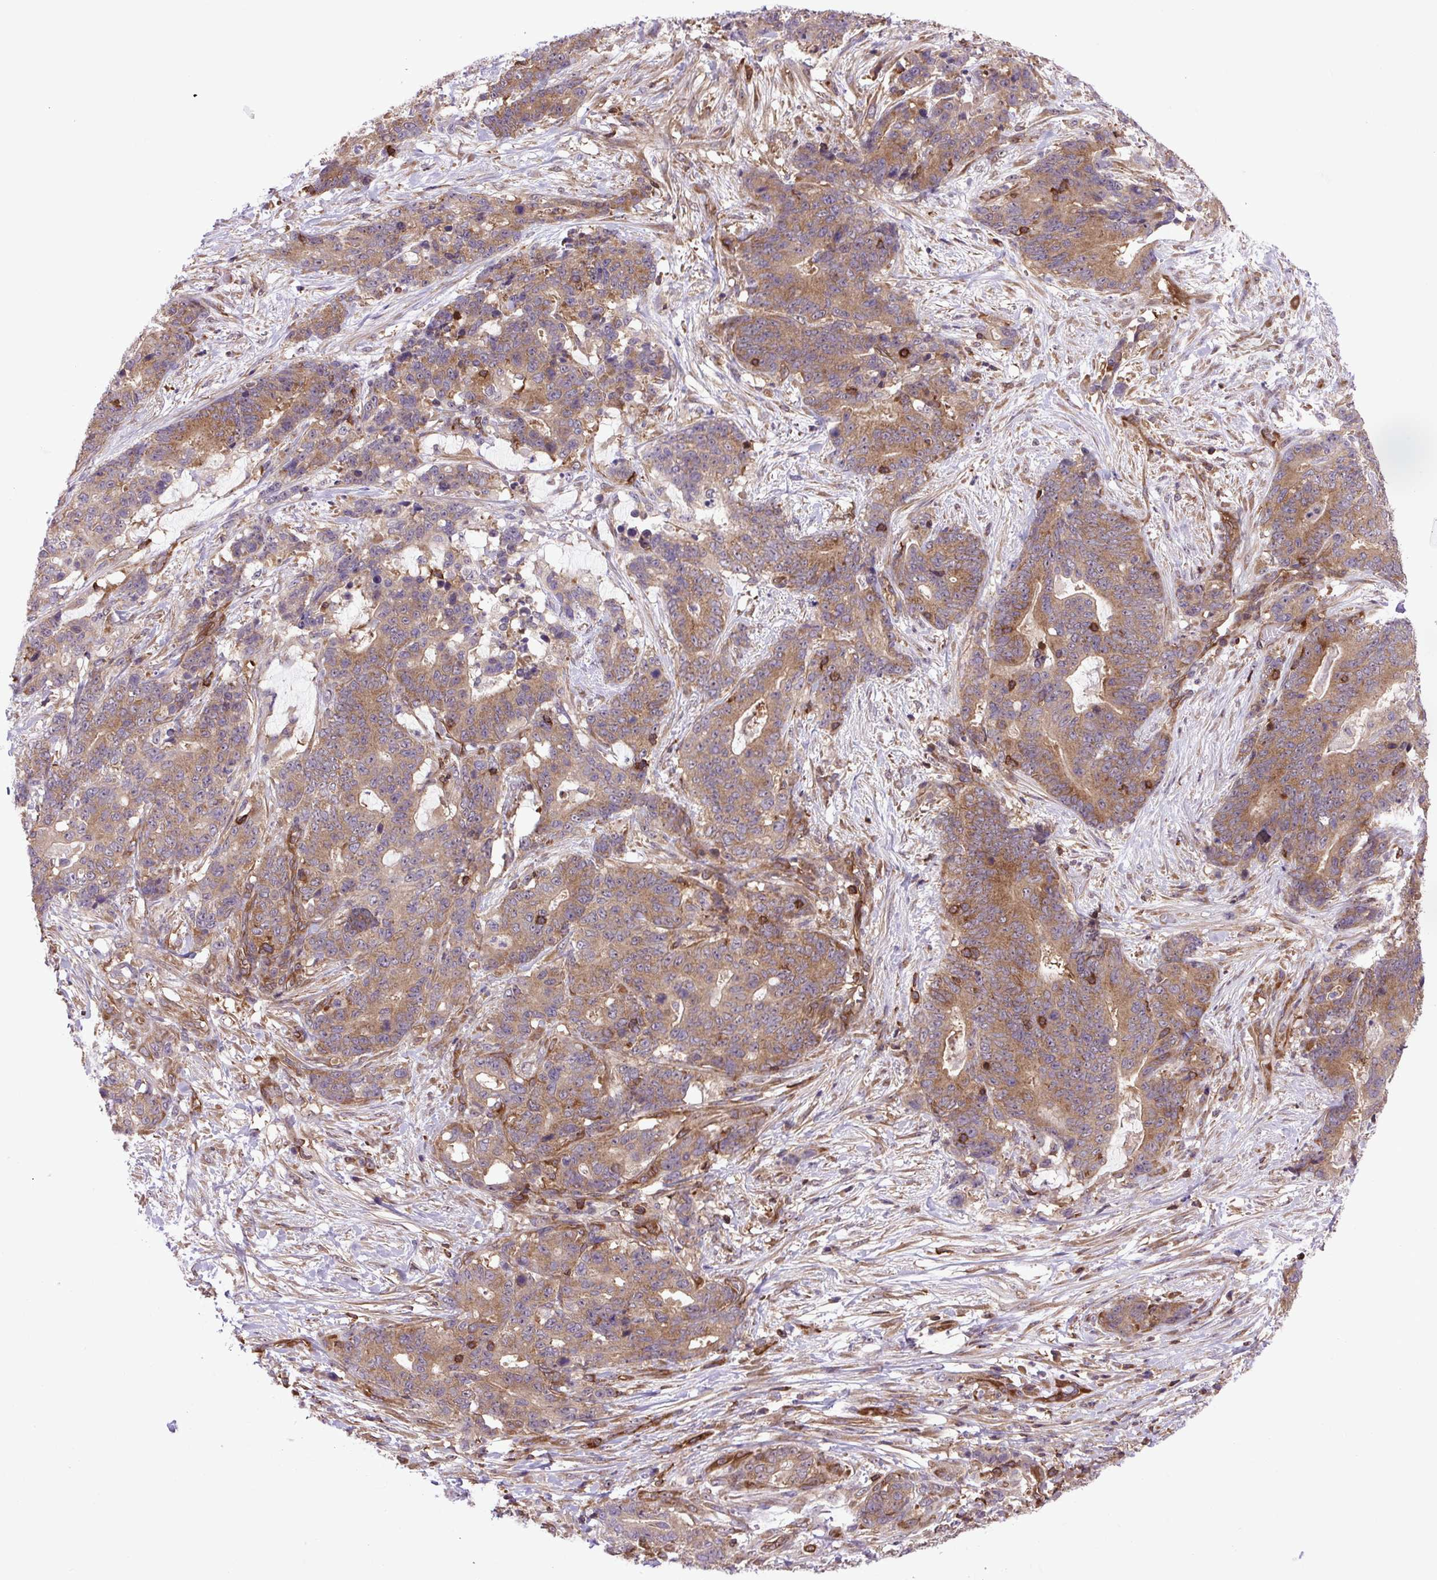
{"staining": {"intensity": "moderate", "quantity": ">75%", "location": "cytoplasmic/membranous"}, "tissue": "stomach cancer", "cell_type": "Tumor cells", "image_type": "cancer", "snomed": [{"axis": "morphology", "description": "Normal tissue, NOS"}, {"axis": "morphology", "description": "Adenocarcinoma, NOS"}, {"axis": "topography", "description": "Stomach"}], "caption": "Brown immunohistochemical staining in human stomach cancer shows moderate cytoplasmic/membranous staining in approximately >75% of tumor cells. (Brightfield microscopy of DAB IHC at high magnification).", "gene": "PLCG1", "patient": {"sex": "female", "age": 64}}